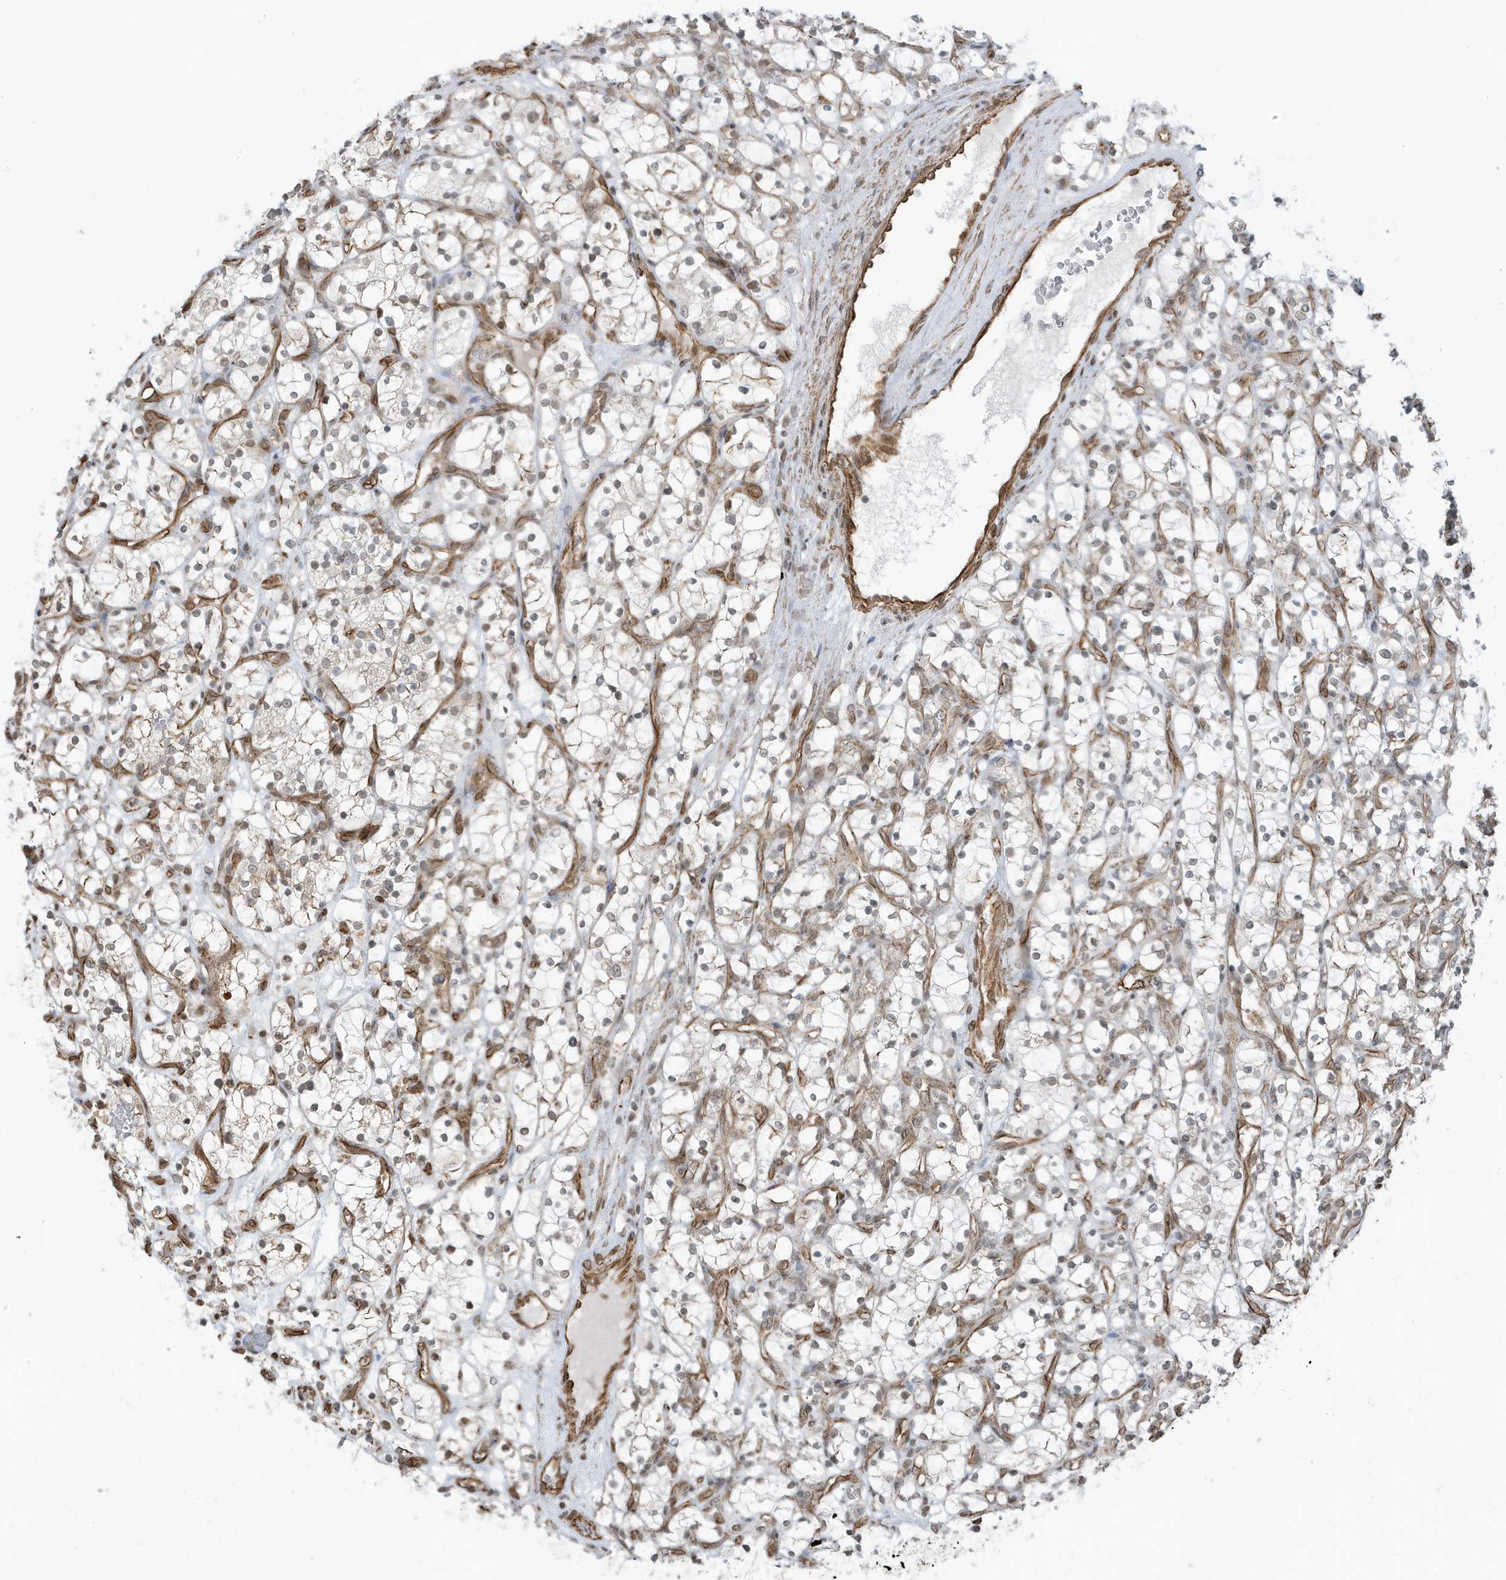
{"staining": {"intensity": "negative", "quantity": "none", "location": "none"}, "tissue": "renal cancer", "cell_type": "Tumor cells", "image_type": "cancer", "snomed": [{"axis": "morphology", "description": "Adenocarcinoma, NOS"}, {"axis": "topography", "description": "Kidney"}], "caption": "Tumor cells are negative for brown protein staining in adenocarcinoma (renal).", "gene": "CHCHD4", "patient": {"sex": "female", "age": 69}}